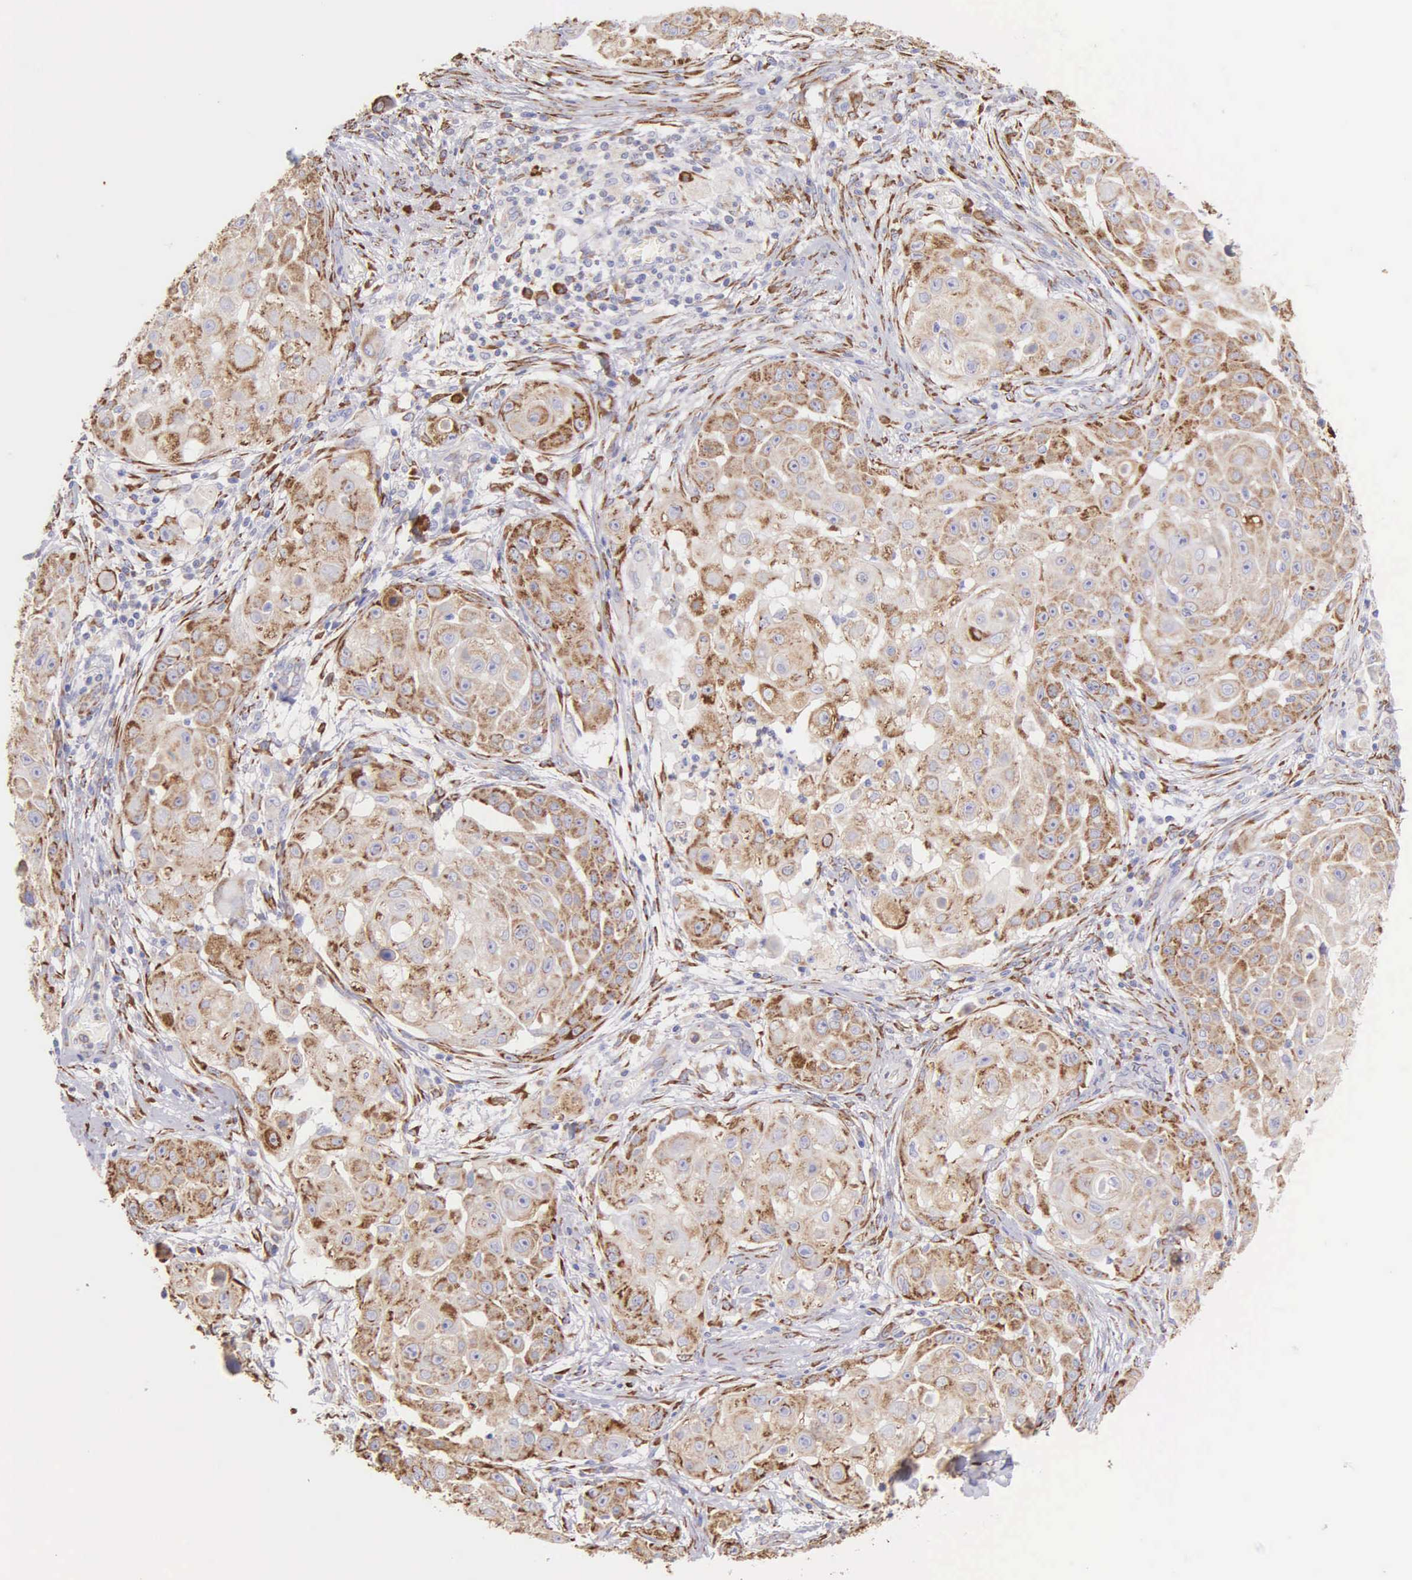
{"staining": {"intensity": "strong", "quantity": ">75%", "location": "cytoplasmic/membranous"}, "tissue": "skin cancer", "cell_type": "Tumor cells", "image_type": "cancer", "snomed": [{"axis": "morphology", "description": "Squamous cell carcinoma, NOS"}, {"axis": "topography", "description": "Skin"}], "caption": "High-magnification brightfield microscopy of skin cancer stained with DAB (brown) and counterstained with hematoxylin (blue). tumor cells exhibit strong cytoplasmic/membranous positivity is appreciated in approximately>75% of cells. (Brightfield microscopy of DAB IHC at high magnification).", "gene": "CKAP4", "patient": {"sex": "female", "age": 57}}